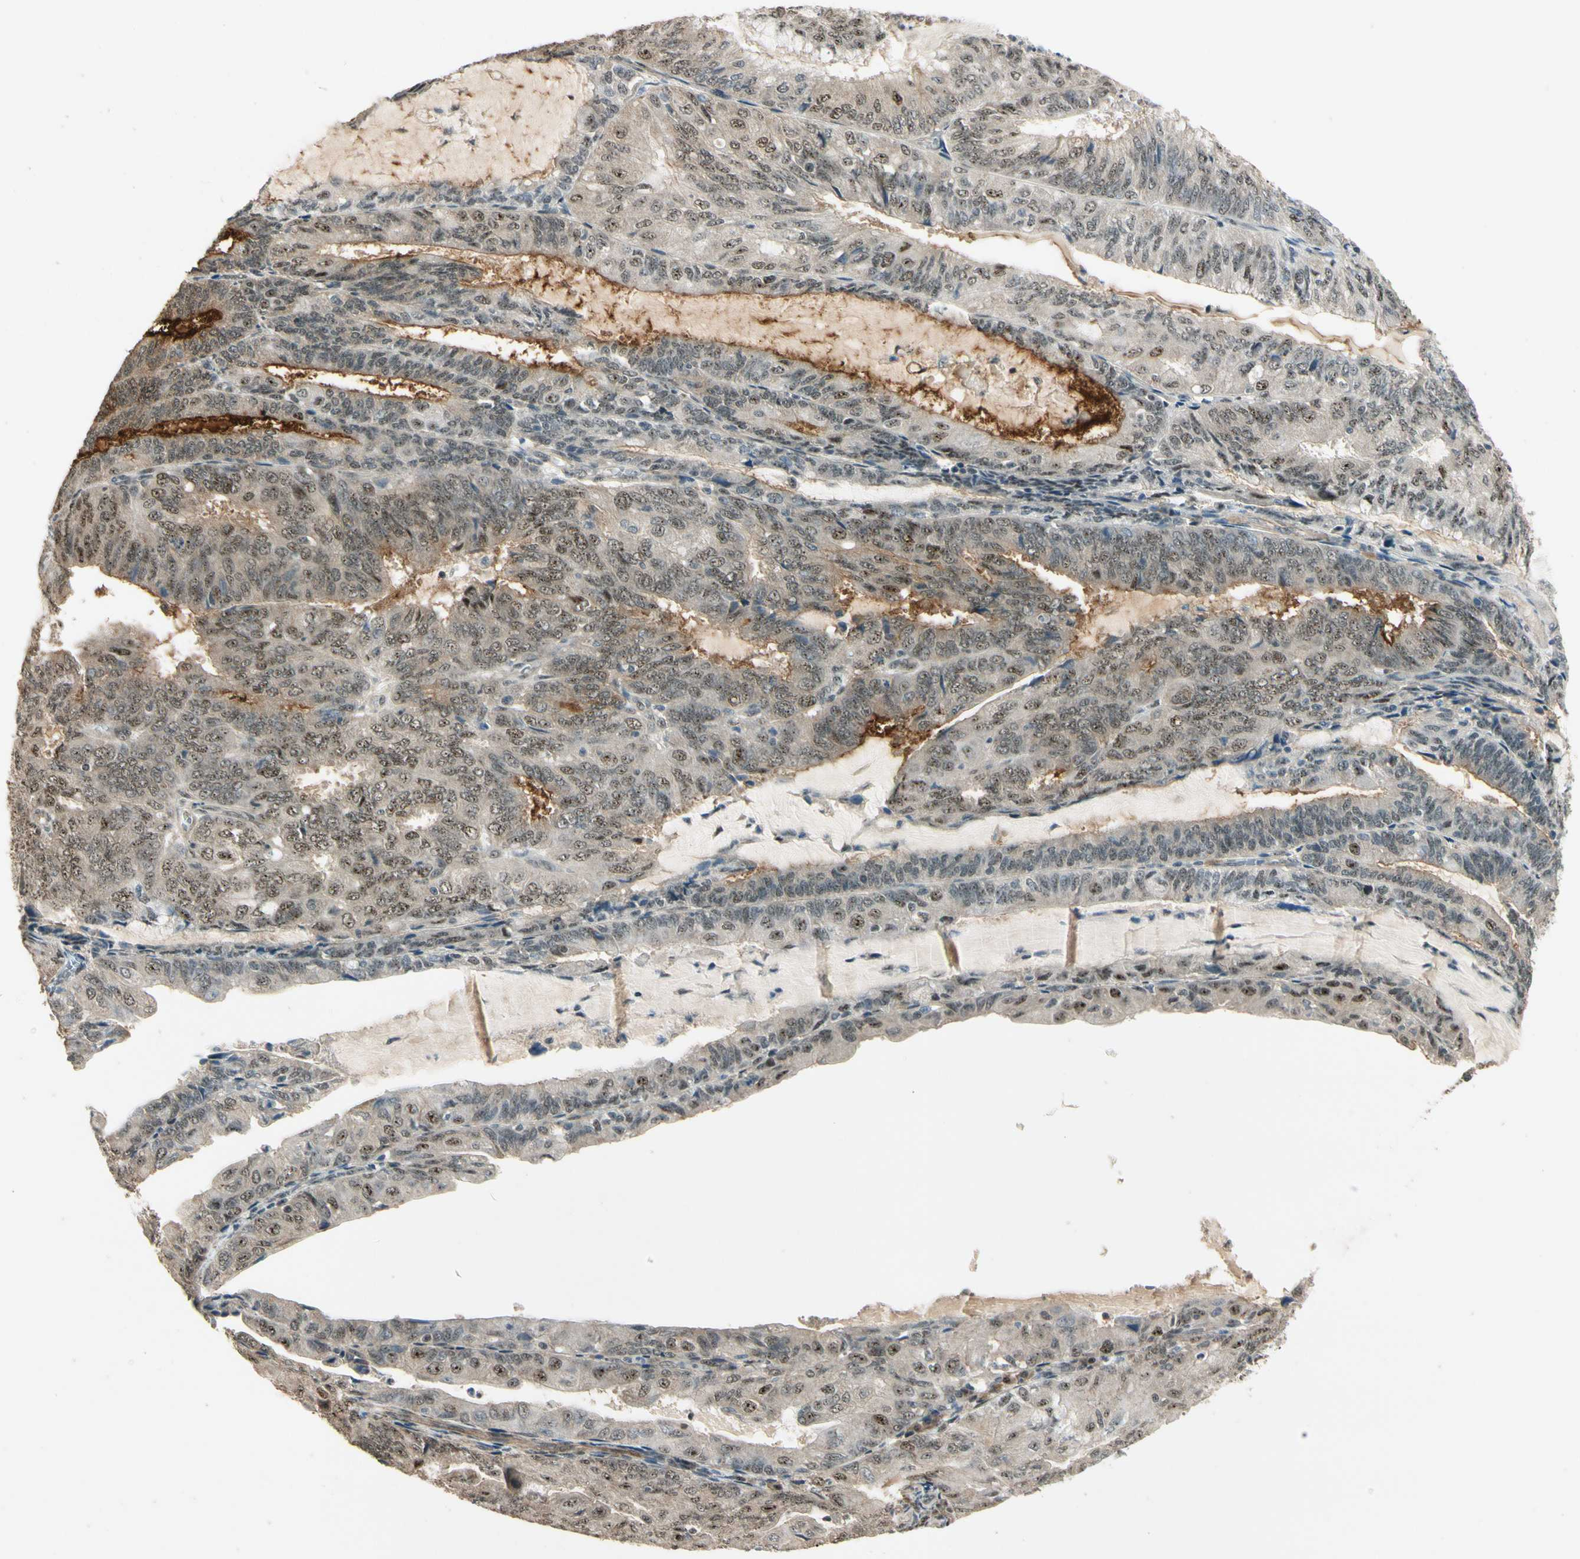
{"staining": {"intensity": "weak", "quantity": ">75%", "location": "cytoplasmic/membranous,nuclear"}, "tissue": "endometrial cancer", "cell_type": "Tumor cells", "image_type": "cancer", "snomed": [{"axis": "morphology", "description": "Adenocarcinoma, NOS"}, {"axis": "topography", "description": "Endometrium"}], "caption": "Immunohistochemical staining of endometrial cancer reveals low levels of weak cytoplasmic/membranous and nuclear staining in approximately >75% of tumor cells.", "gene": "MCPH1", "patient": {"sex": "female", "age": 81}}